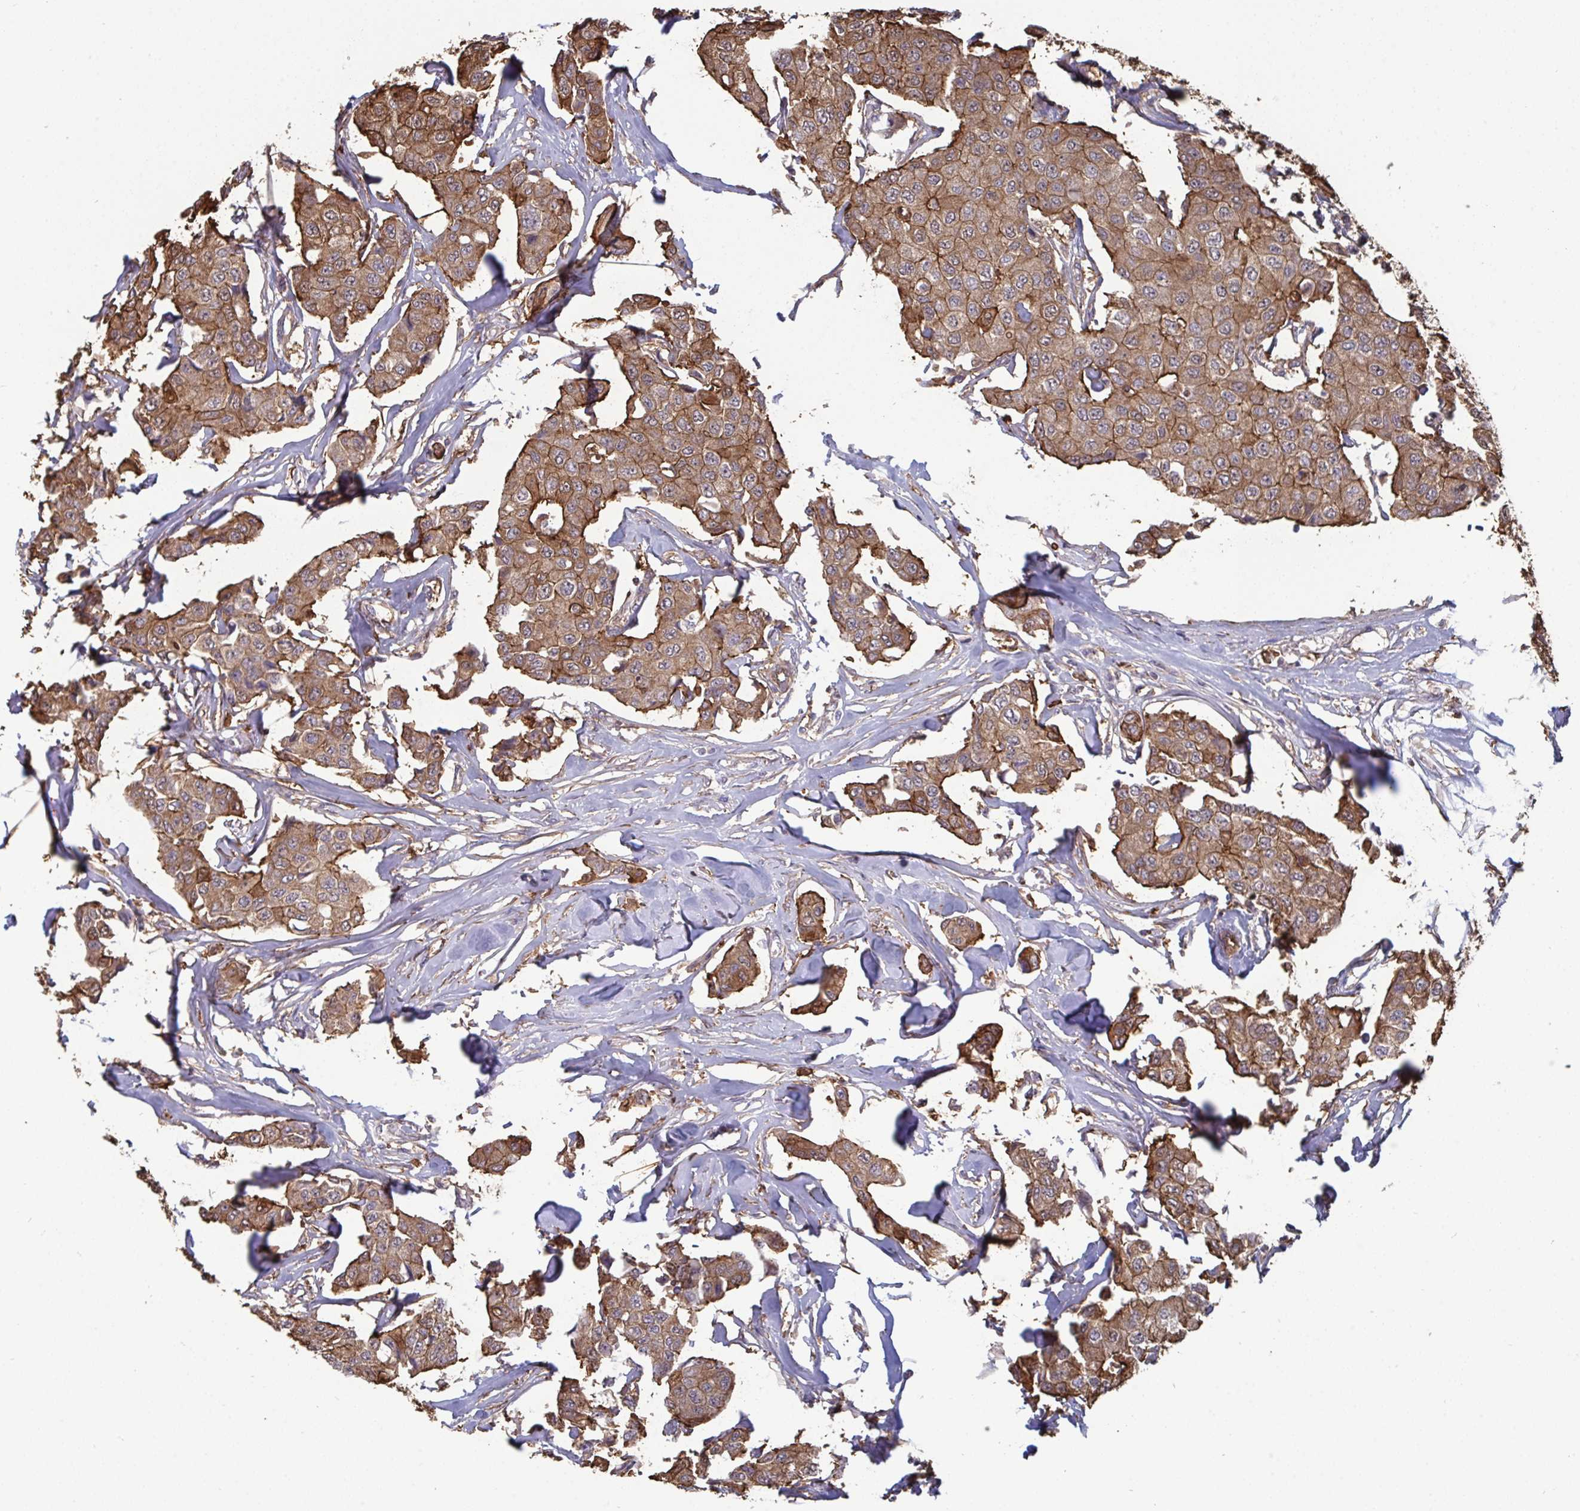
{"staining": {"intensity": "moderate", "quantity": ">75%", "location": "cytoplasmic/membranous"}, "tissue": "breast cancer", "cell_type": "Tumor cells", "image_type": "cancer", "snomed": [{"axis": "morphology", "description": "Duct carcinoma"}, {"axis": "topography", "description": "Breast"}, {"axis": "topography", "description": "Lymph node"}], "caption": "The image exhibits a brown stain indicating the presence of a protein in the cytoplasmic/membranous of tumor cells in infiltrating ductal carcinoma (breast).", "gene": "ISCU", "patient": {"sex": "female", "age": 80}}